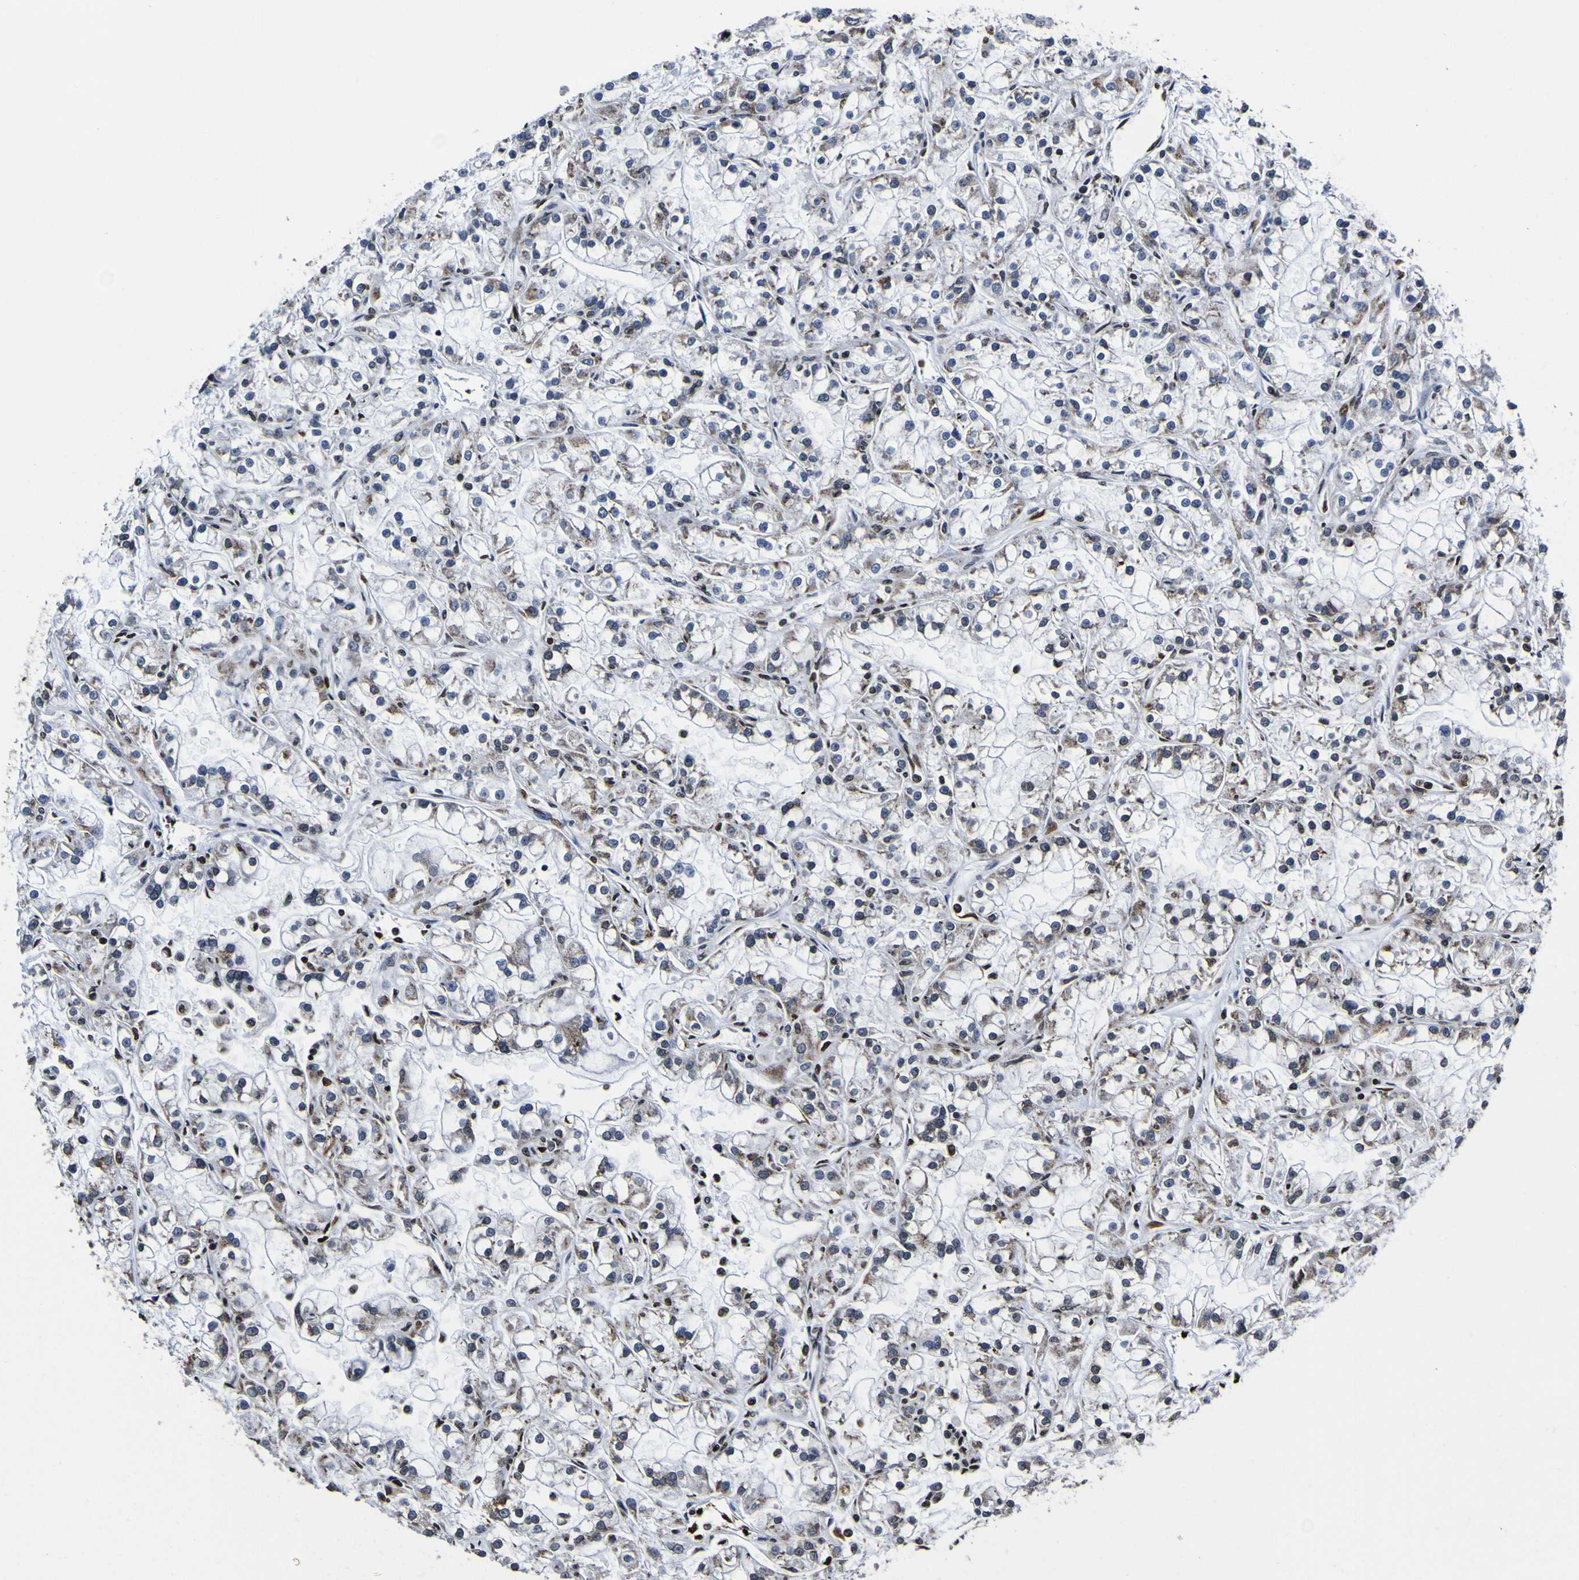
{"staining": {"intensity": "moderate", "quantity": "<25%", "location": "nuclear"}, "tissue": "renal cancer", "cell_type": "Tumor cells", "image_type": "cancer", "snomed": [{"axis": "morphology", "description": "Adenocarcinoma, NOS"}, {"axis": "topography", "description": "Kidney"}], "caption": "This image exhibits immunohistochemistry (IHC) staining of human renal cancer, with low moderate nuclear staining in about <25% of tumor cells.", "gene": "PIAS1", "patient": {"sex": "female", "age": 52}}